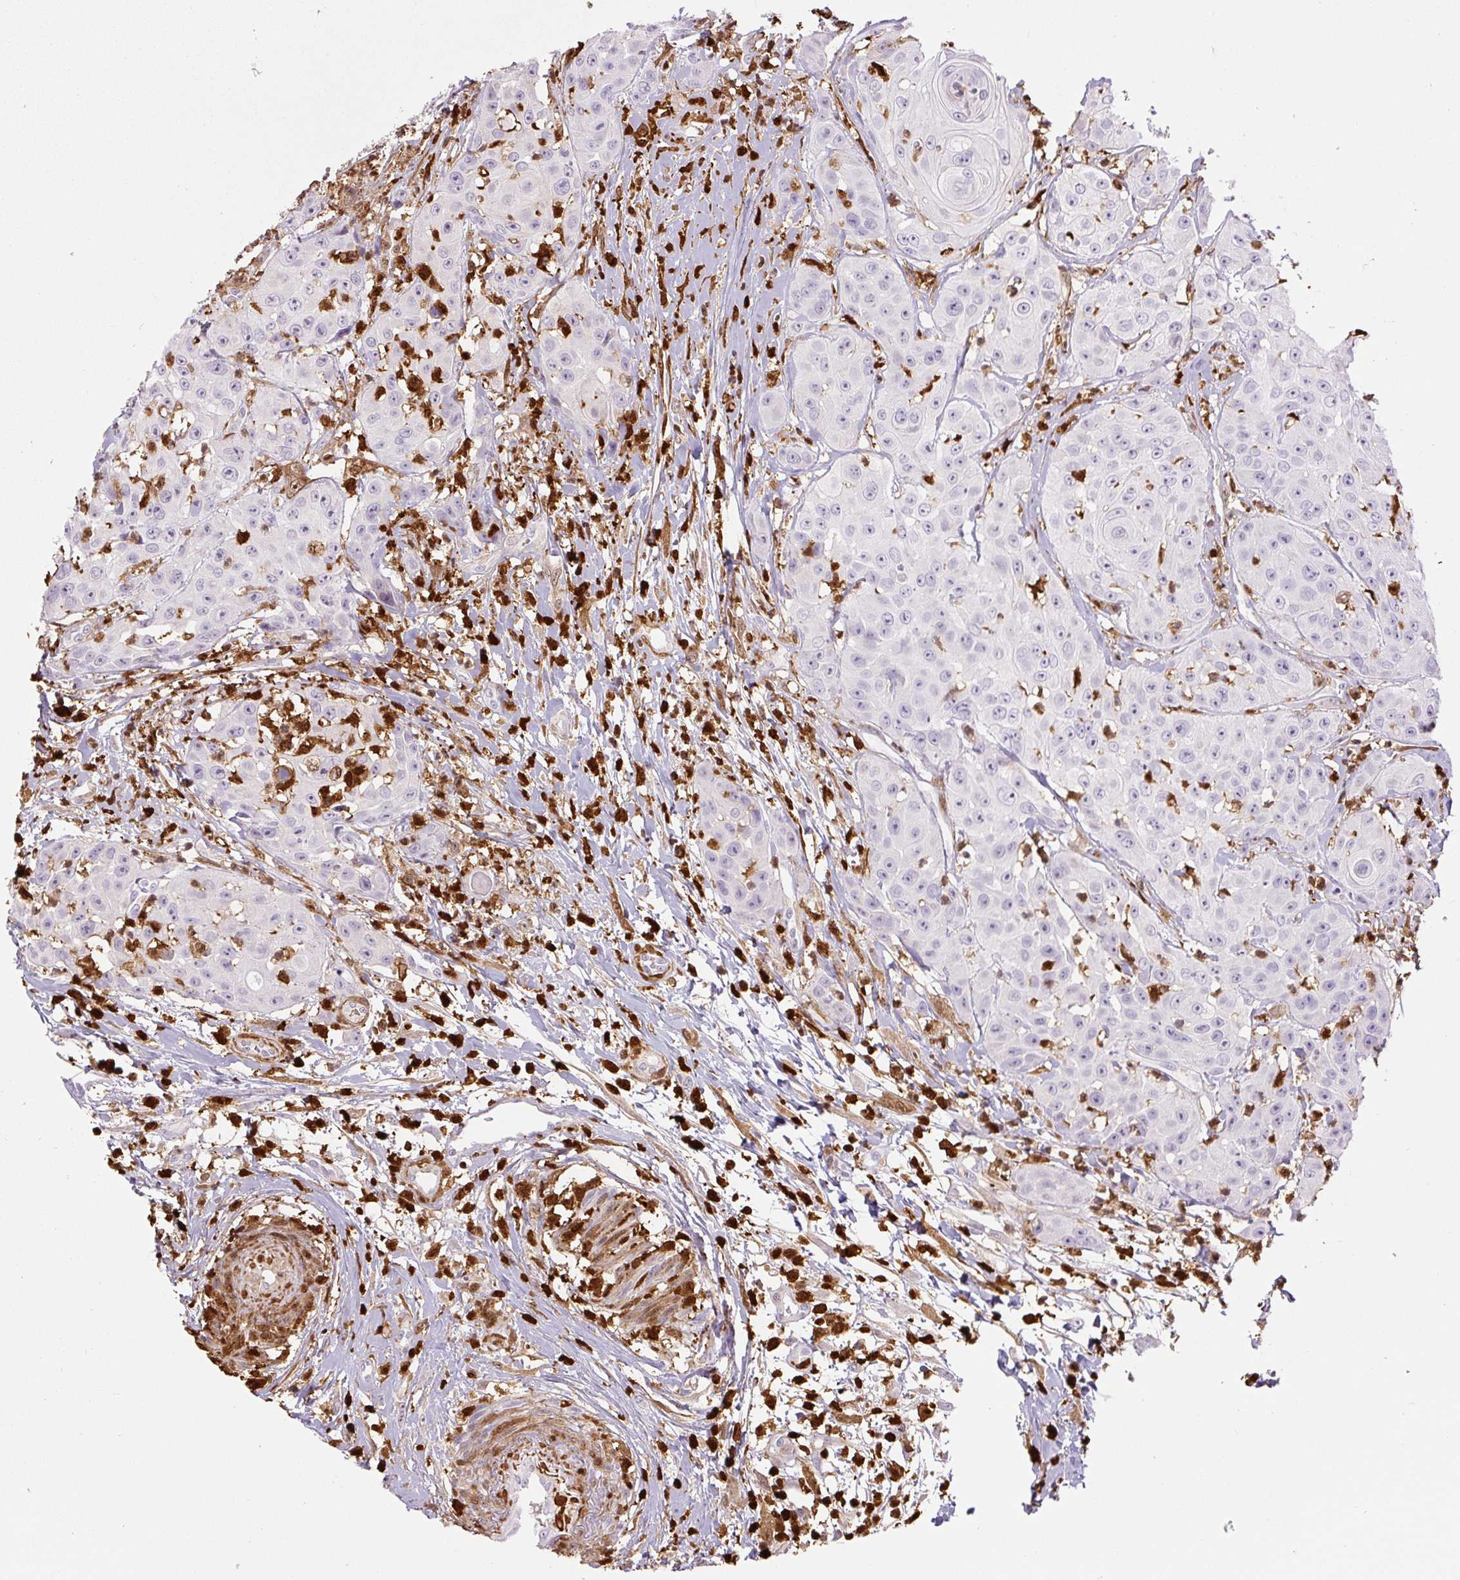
{"staining": {"intensity": "negative", "quantity": "none", "location": "none"}, "tissue": "head and neck cancer", "cell_type": "Tumor cells", "image_type": "cancer", "snomed": [{"axis": "morphology", "description": "Squamous cell carcinoma, NOS"}, {"axis": "topography", "description": "Head-Neck"}], "caption": "This photomicrograph is of head and neck cancer stained with immunohistochemistry to label a protein in brown with the nuclei are counter-stained blue. There is no expression in tumor cells. The staining was performed using DAB (3,3'-diaminobenzidine) to visualize the protein expression in brown, while the nuclei were stained in blue with hematoxylin (Magnification: 20x).", "gene": "S100A4", "patient": {"sex": "male", "age": 83}}